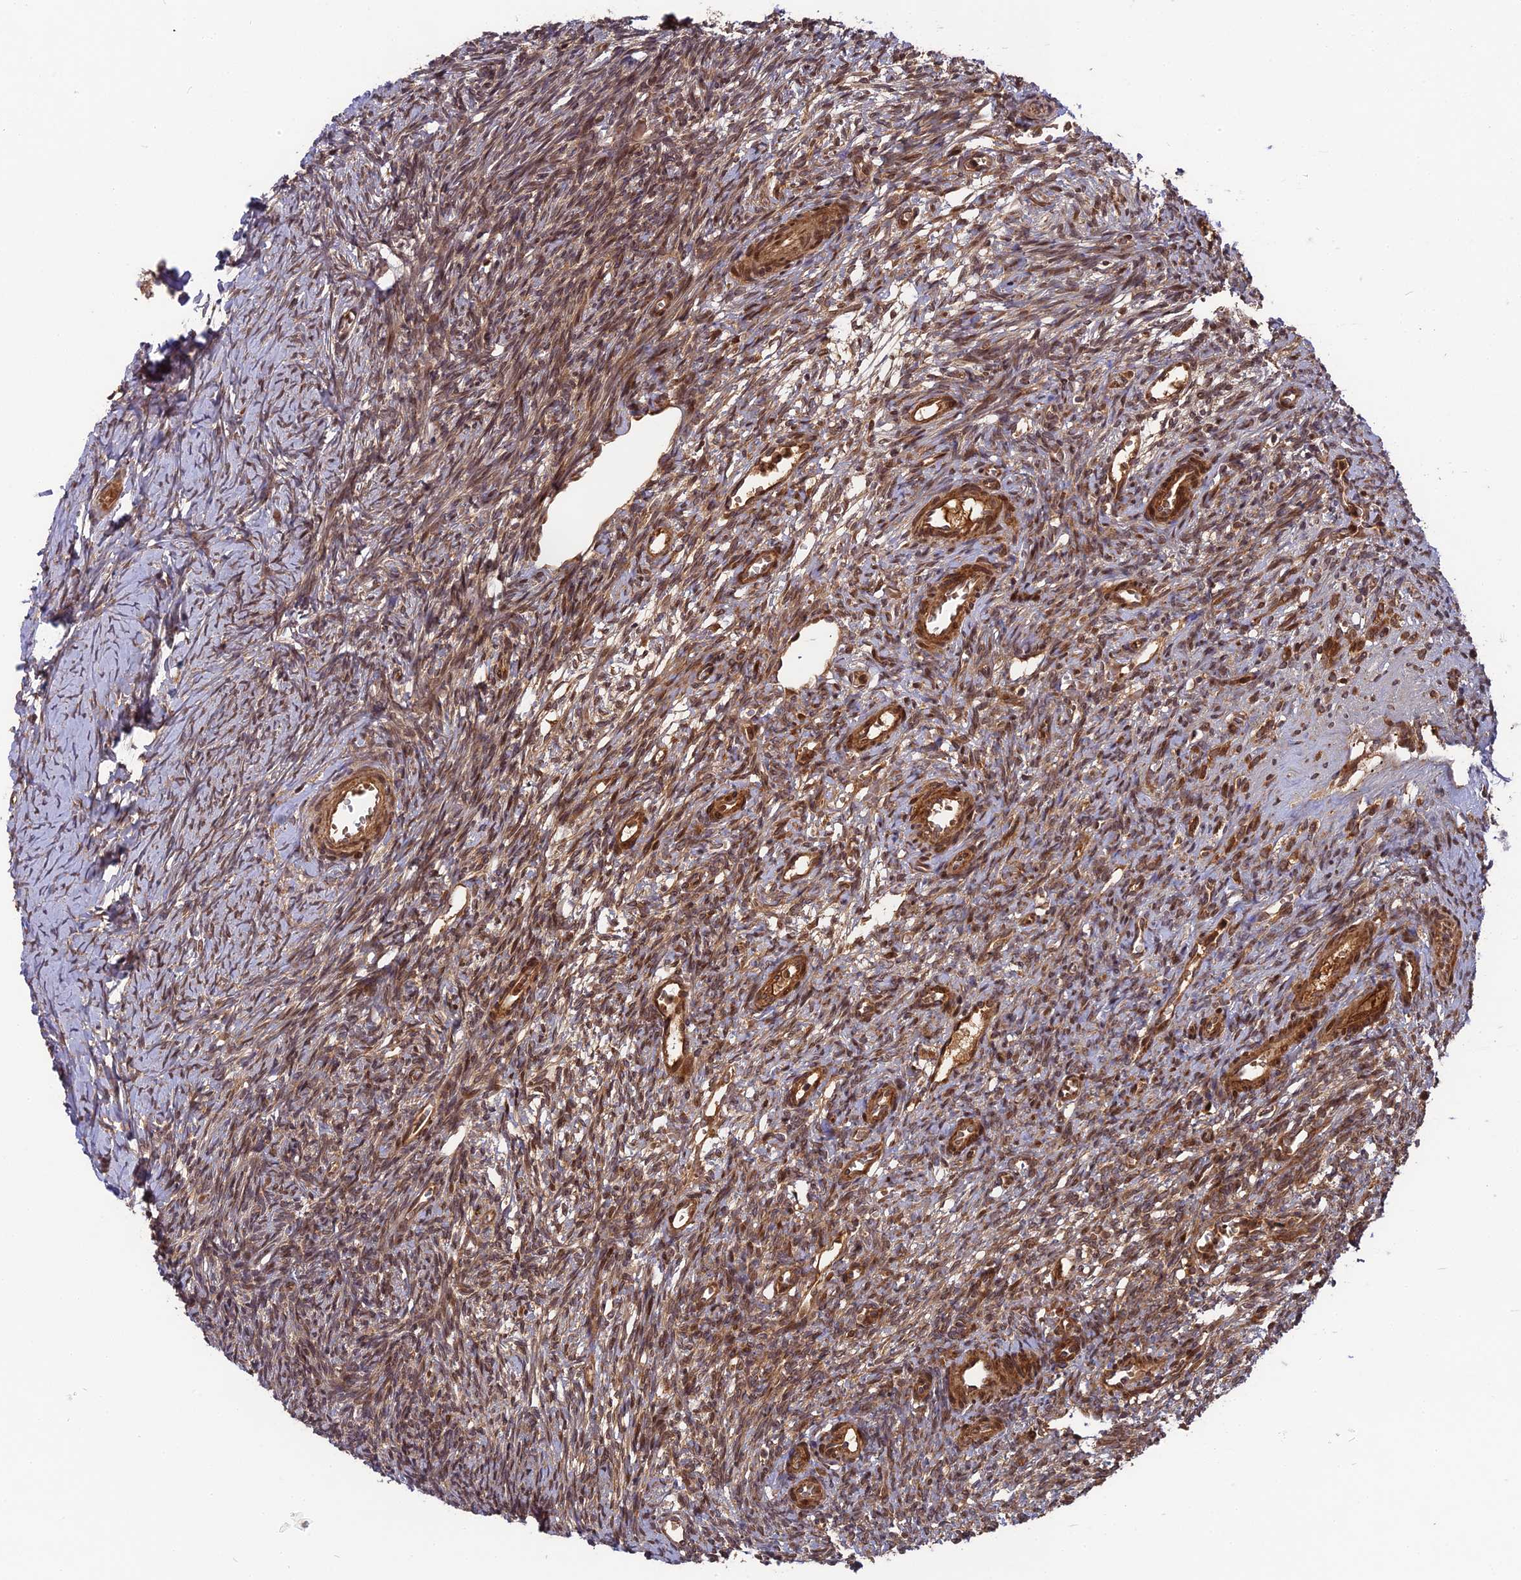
{"staining": {"intensity": "moderate", "quantity": ">75%", "location": "cytoplasmic/membranous"}, "tissue": "ovary", "cell_type": "Ovarian stroma cells", "image_type": "normal", "snomed": [{"axis": "morphology", "description": "Normal tissue, NOS"}, {"axis": "topography", "description": "Ovary"}], "caption": "Approximately >75% of ovarian stroma cells in normal ovary demonstrate moderate cytoplasmic/membranous protein positivity as visualized by brown immunohistochemical staining.", "gene": "TMUB2", "patient": {"sex": "female", "age": 39}}